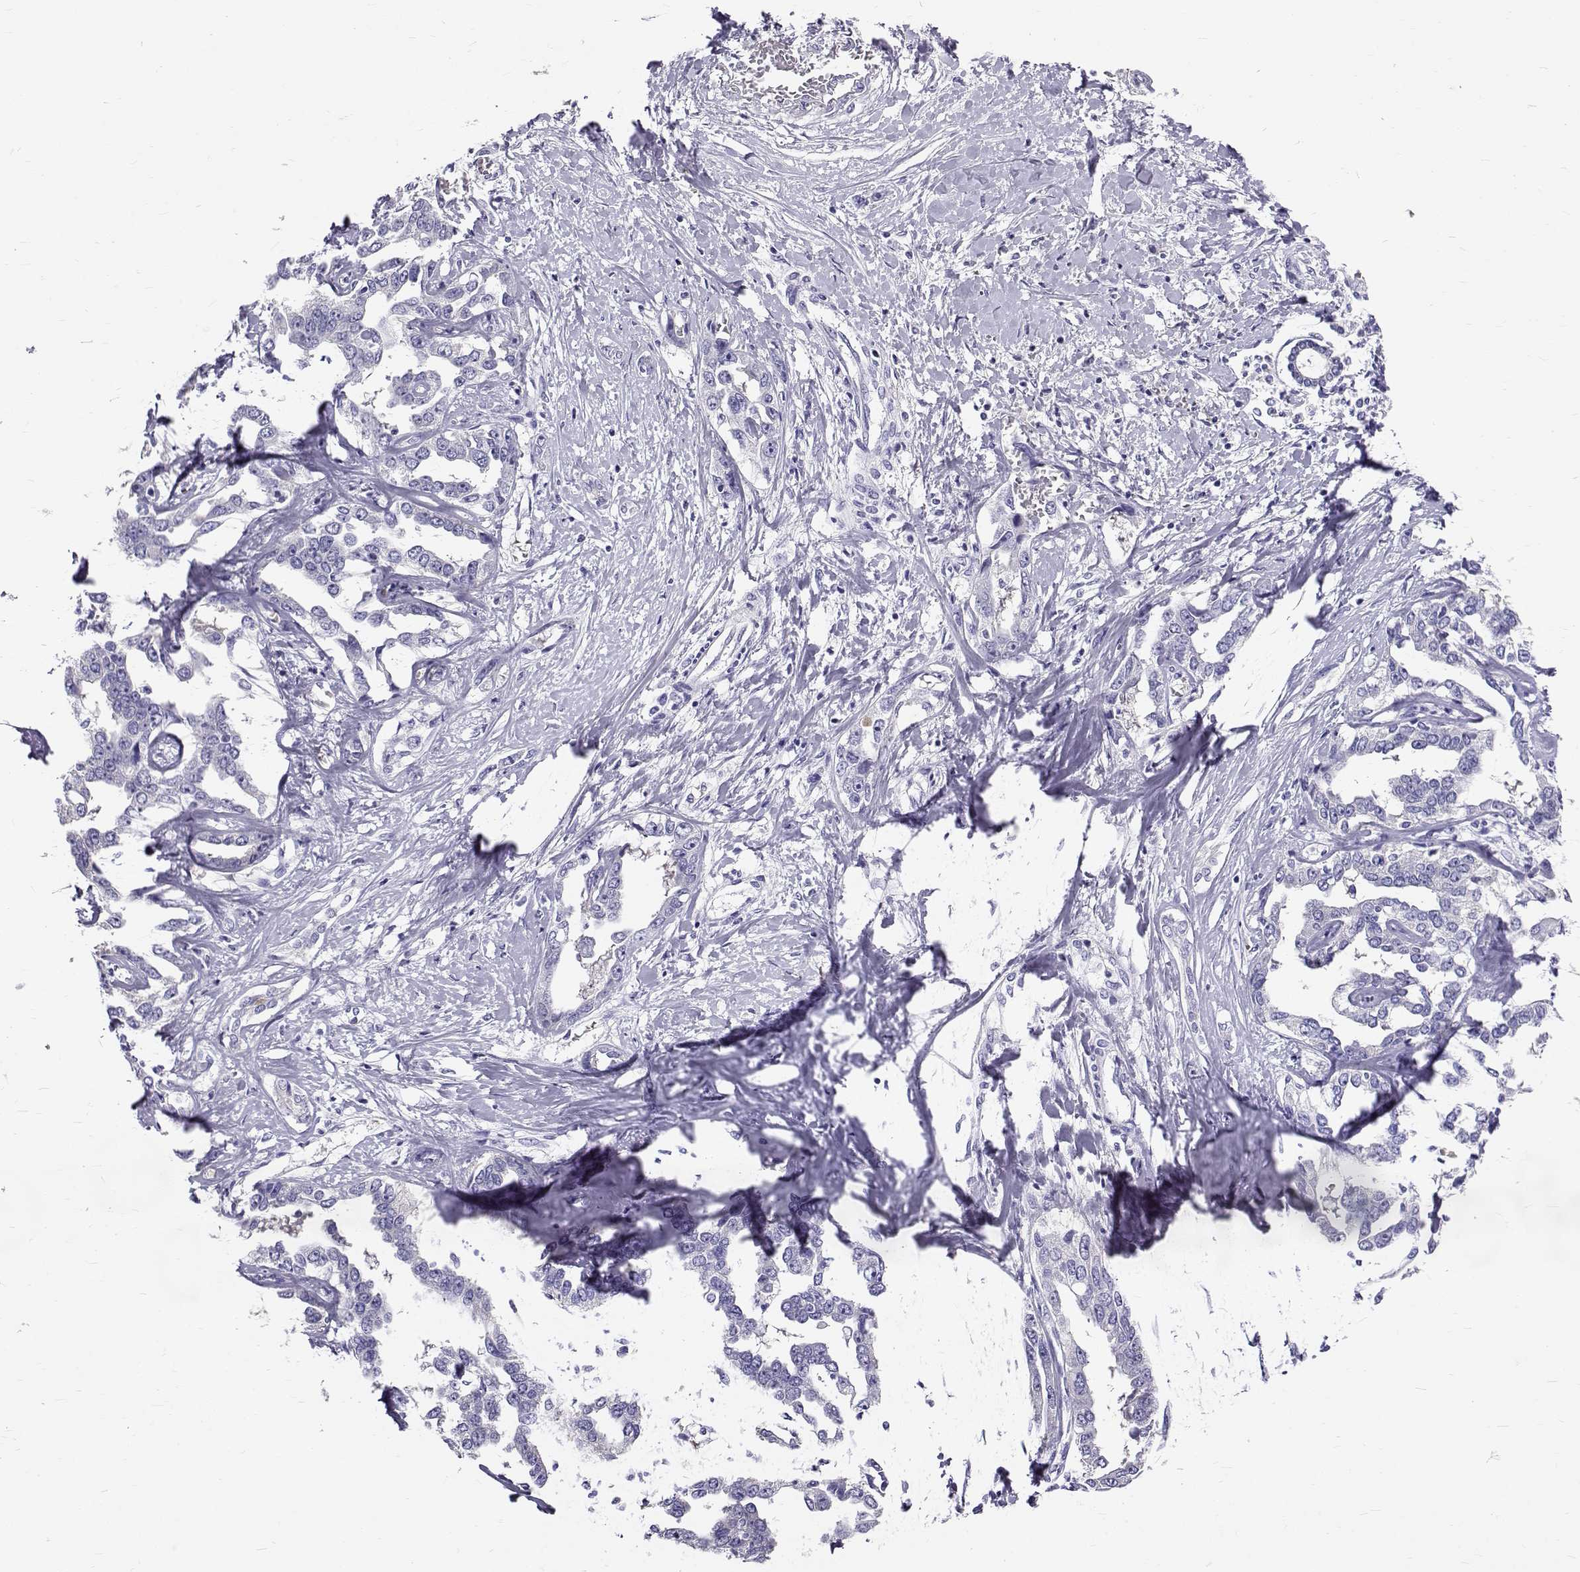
{"staining": {"intensity": "negative", "quantity": "none", "location": "none"}, "tissue": "liver cancer", "cell_type": "Tumor cells", "image_type": "cancer", "snomed": [{"axis": "morphology", "description": "Cholangiocarcinoma"}, {"axis": "topography", "description": "Liver"}], "caption": "Protein analysis of liver cancer (cholangiocarcinoma) displays no significant expression in tumor cells.", "gene": "IGSF1", "patient": {"sex": "male", "age": 59}}